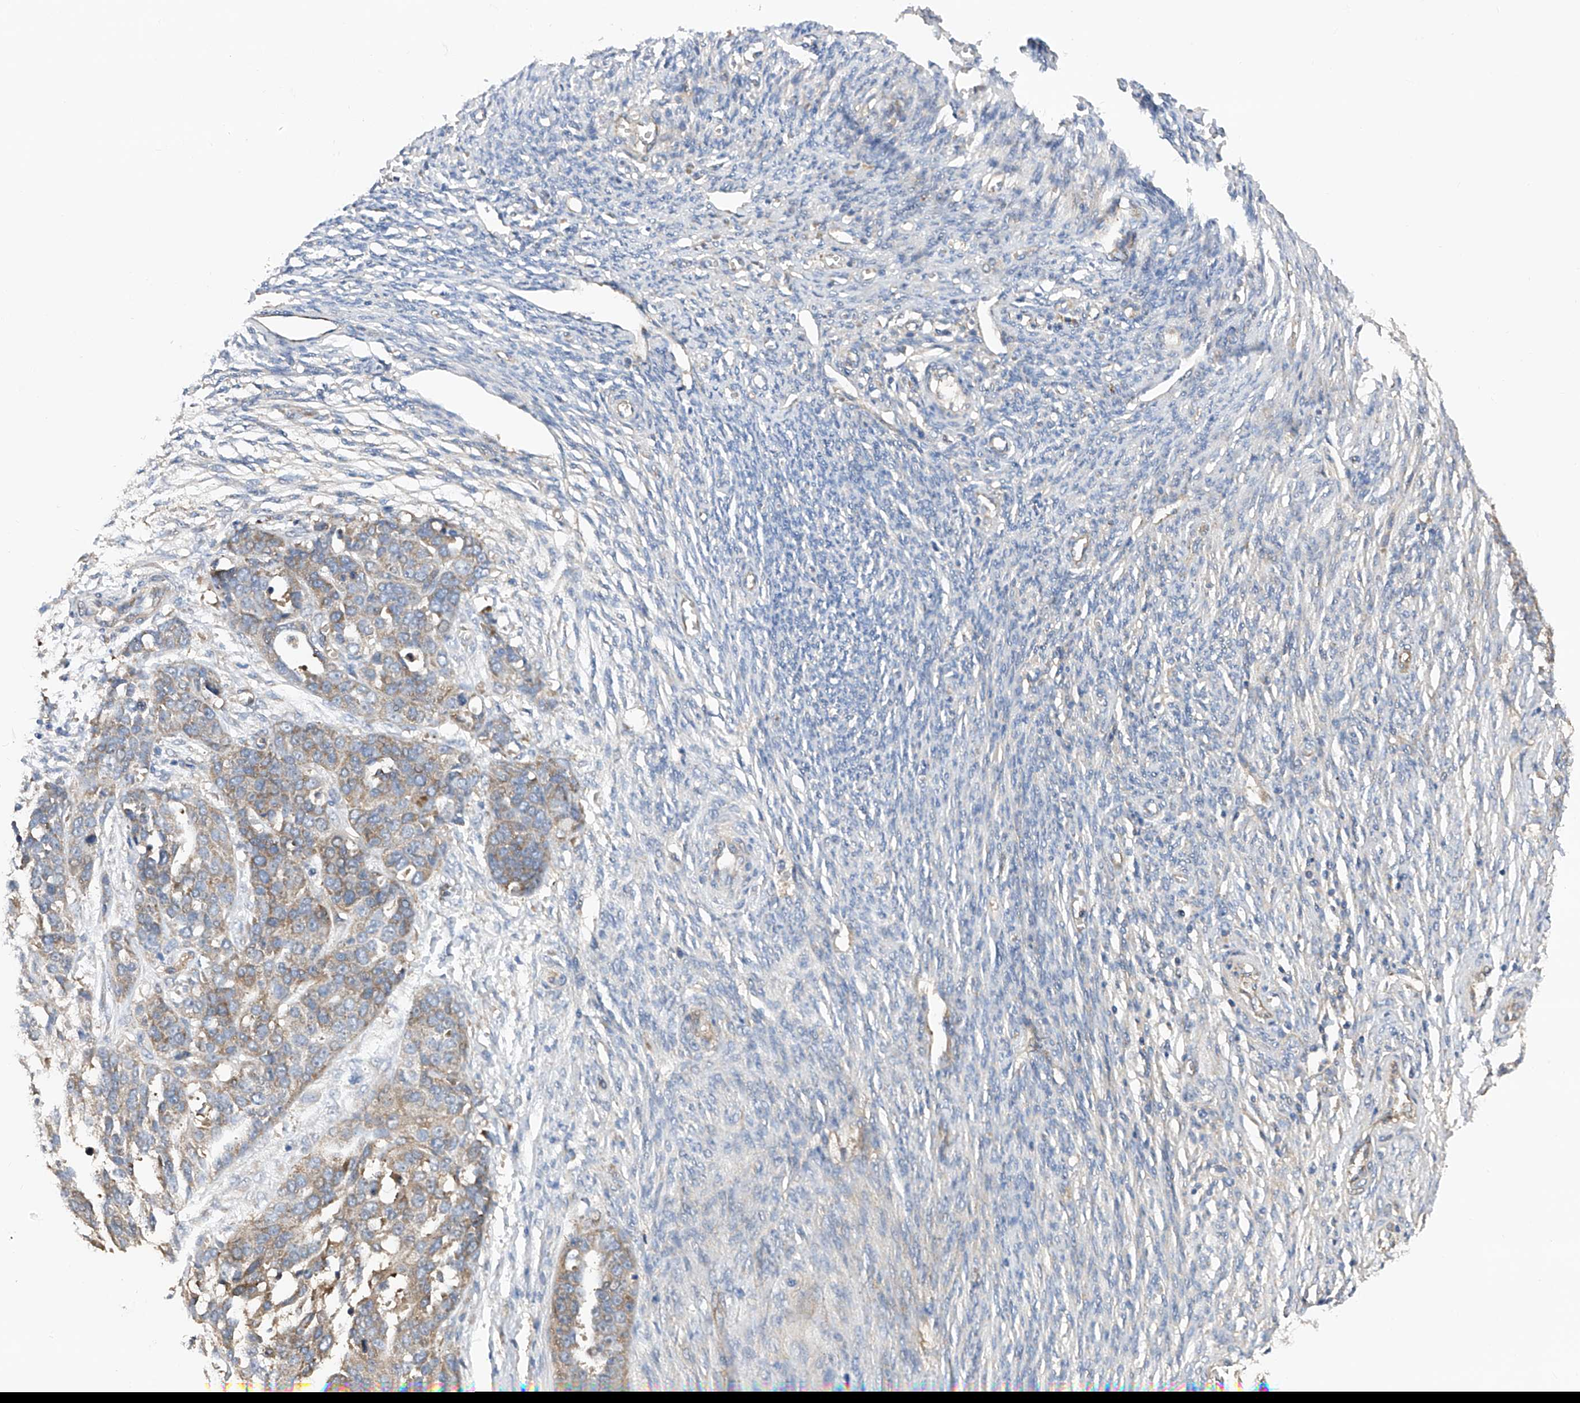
{"staining": {"intensity": "moderate", "quantity": "25%-75%", "location": "cytoplasmic/membranous"}, "tissue": "ovarian cancer", "cell_type": "Tumor cells", "image_type": "cancer", "snomed": [{"axis": "morphology", "description": "Cystadenocarcinoma, serous, NOS"}, {"axis": "topography", "description": "Ovary"}], "caption": "DAB (3,3'-diaminobenzidine) immunohistochemical staining of ovarian serous cystadenocarcinoma reveals moderate cytoplasmic/membranous protein positivity in approximately 25%-75% of tumor cells.", "gene": "PTK2", "patient": {"sex": "female", "age": 44}}